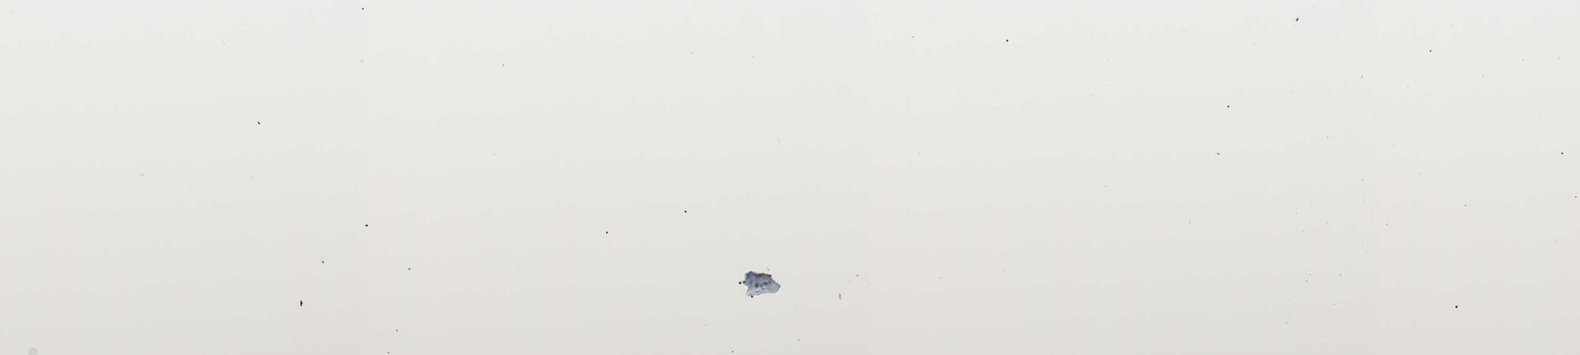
{"staining": {"intensity": "negative", "quantity": "none", "location": "none"}, "tissue": "adipose tissue", "cell_type": "Adipocytes", "image_type": "normal", "snomed": [{"axis": "morphology", "description": "Normal tissue, NOS"}, {"axis": "topography", "description": "Breast"}, {"axis": "topography", "description": "Soft tissue"}], "caption": "IHC histopathology image of normal adipose tissue stained for a protein (brown), which shows no expression in adipocytes.", "gene": "TMEM200A", "patient": {"sex": "female", "age": 75}}